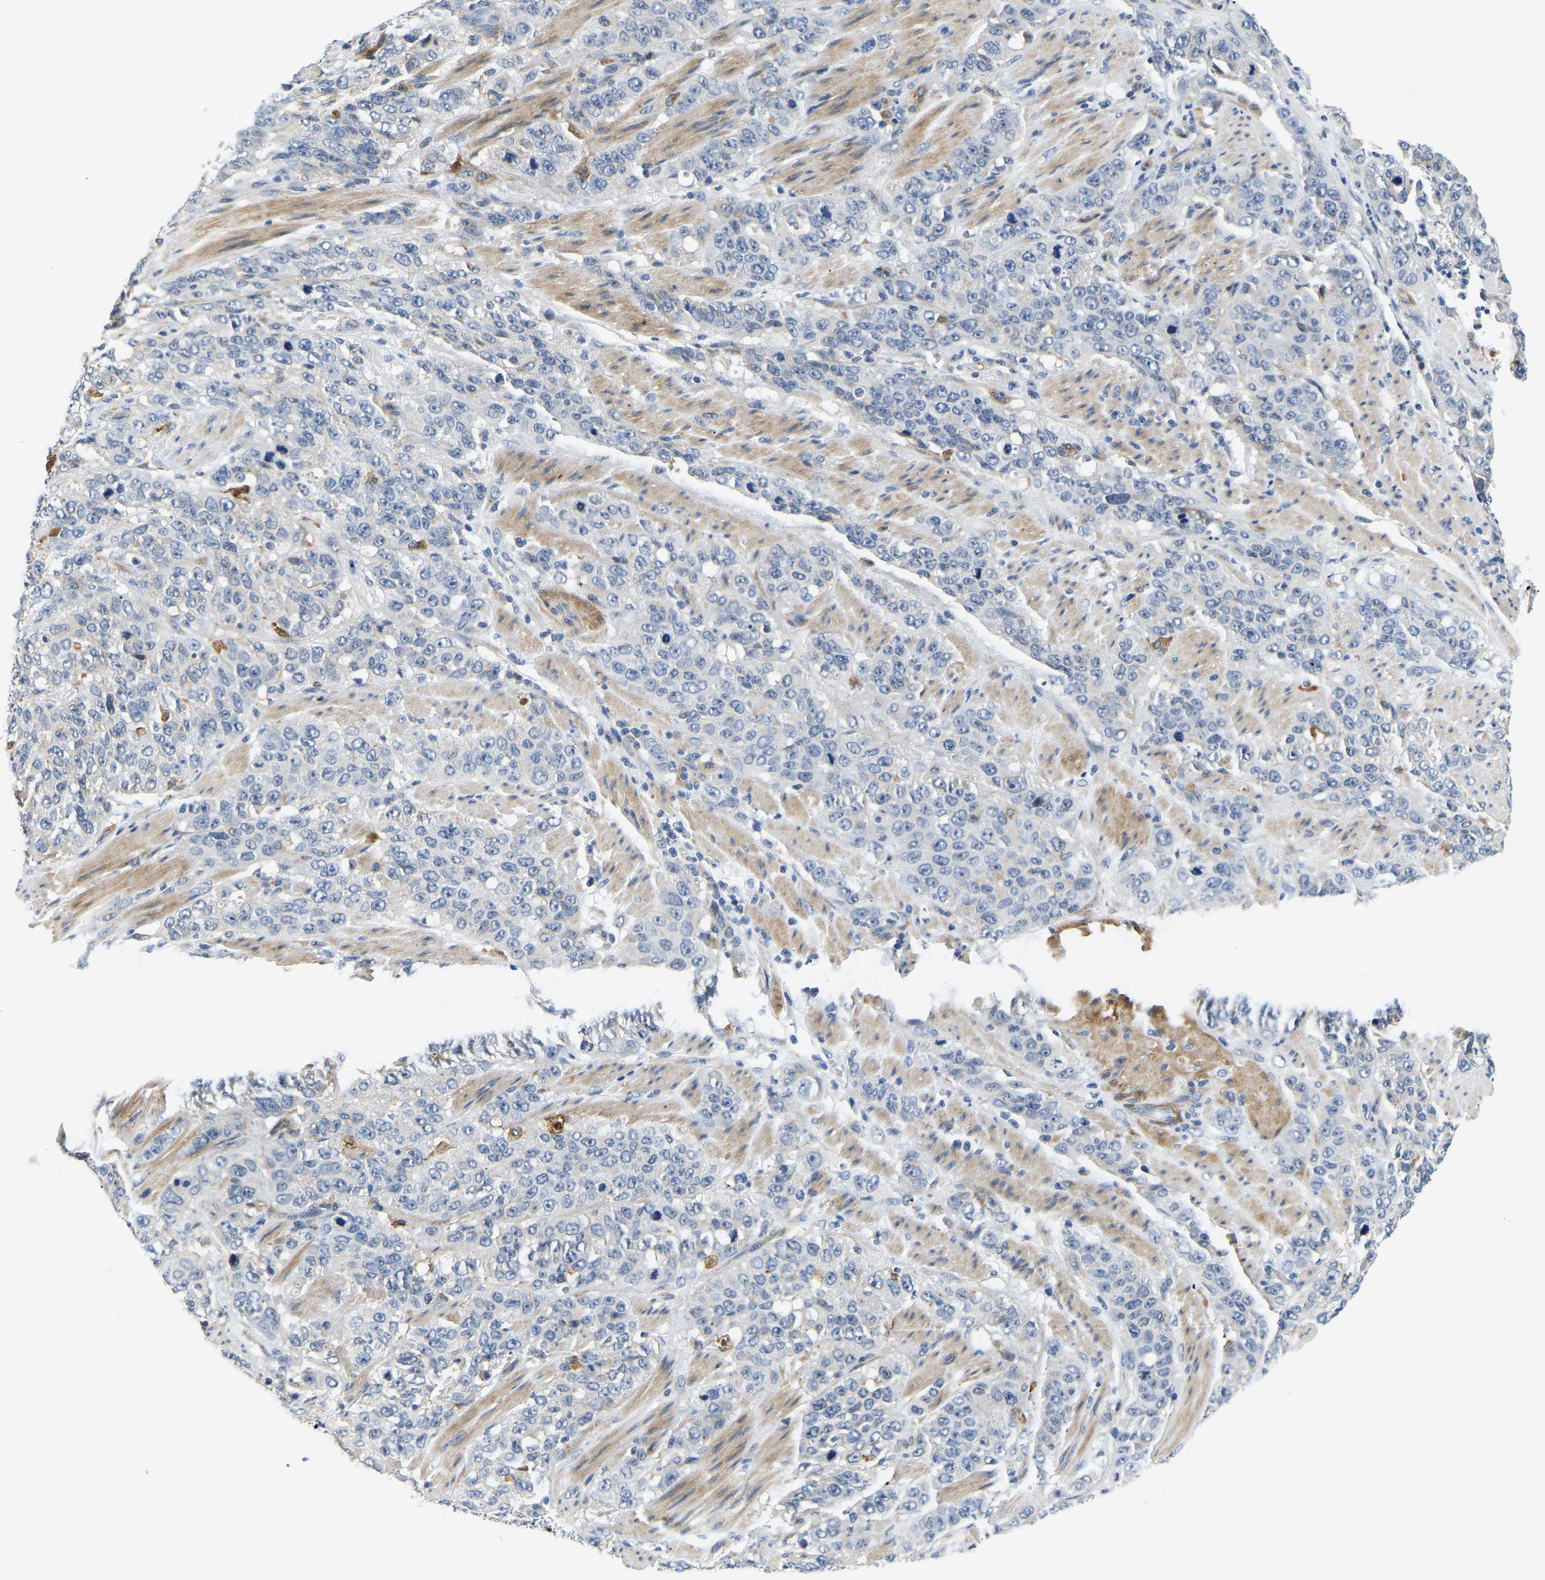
{"staining": {"intensity": "negative", "quantity": "none", "location": "none"}, "tissue": "stomach cancer", "cell_type": "Tumor cells", "image_type": "cancer", "snomed": [{"axis": "morphology", "description": "Adenocarcinoma, NOS"}, {"axis": "topography", "description": "Stomach"}], "caption": "An immunohistochemistry (IHC) histopathology image of stomach cancer is shown. There is no staining in tumor cells of stomach cancer.", "gene": "LIAS", "patient": {"sex": "male", "age": 48}}